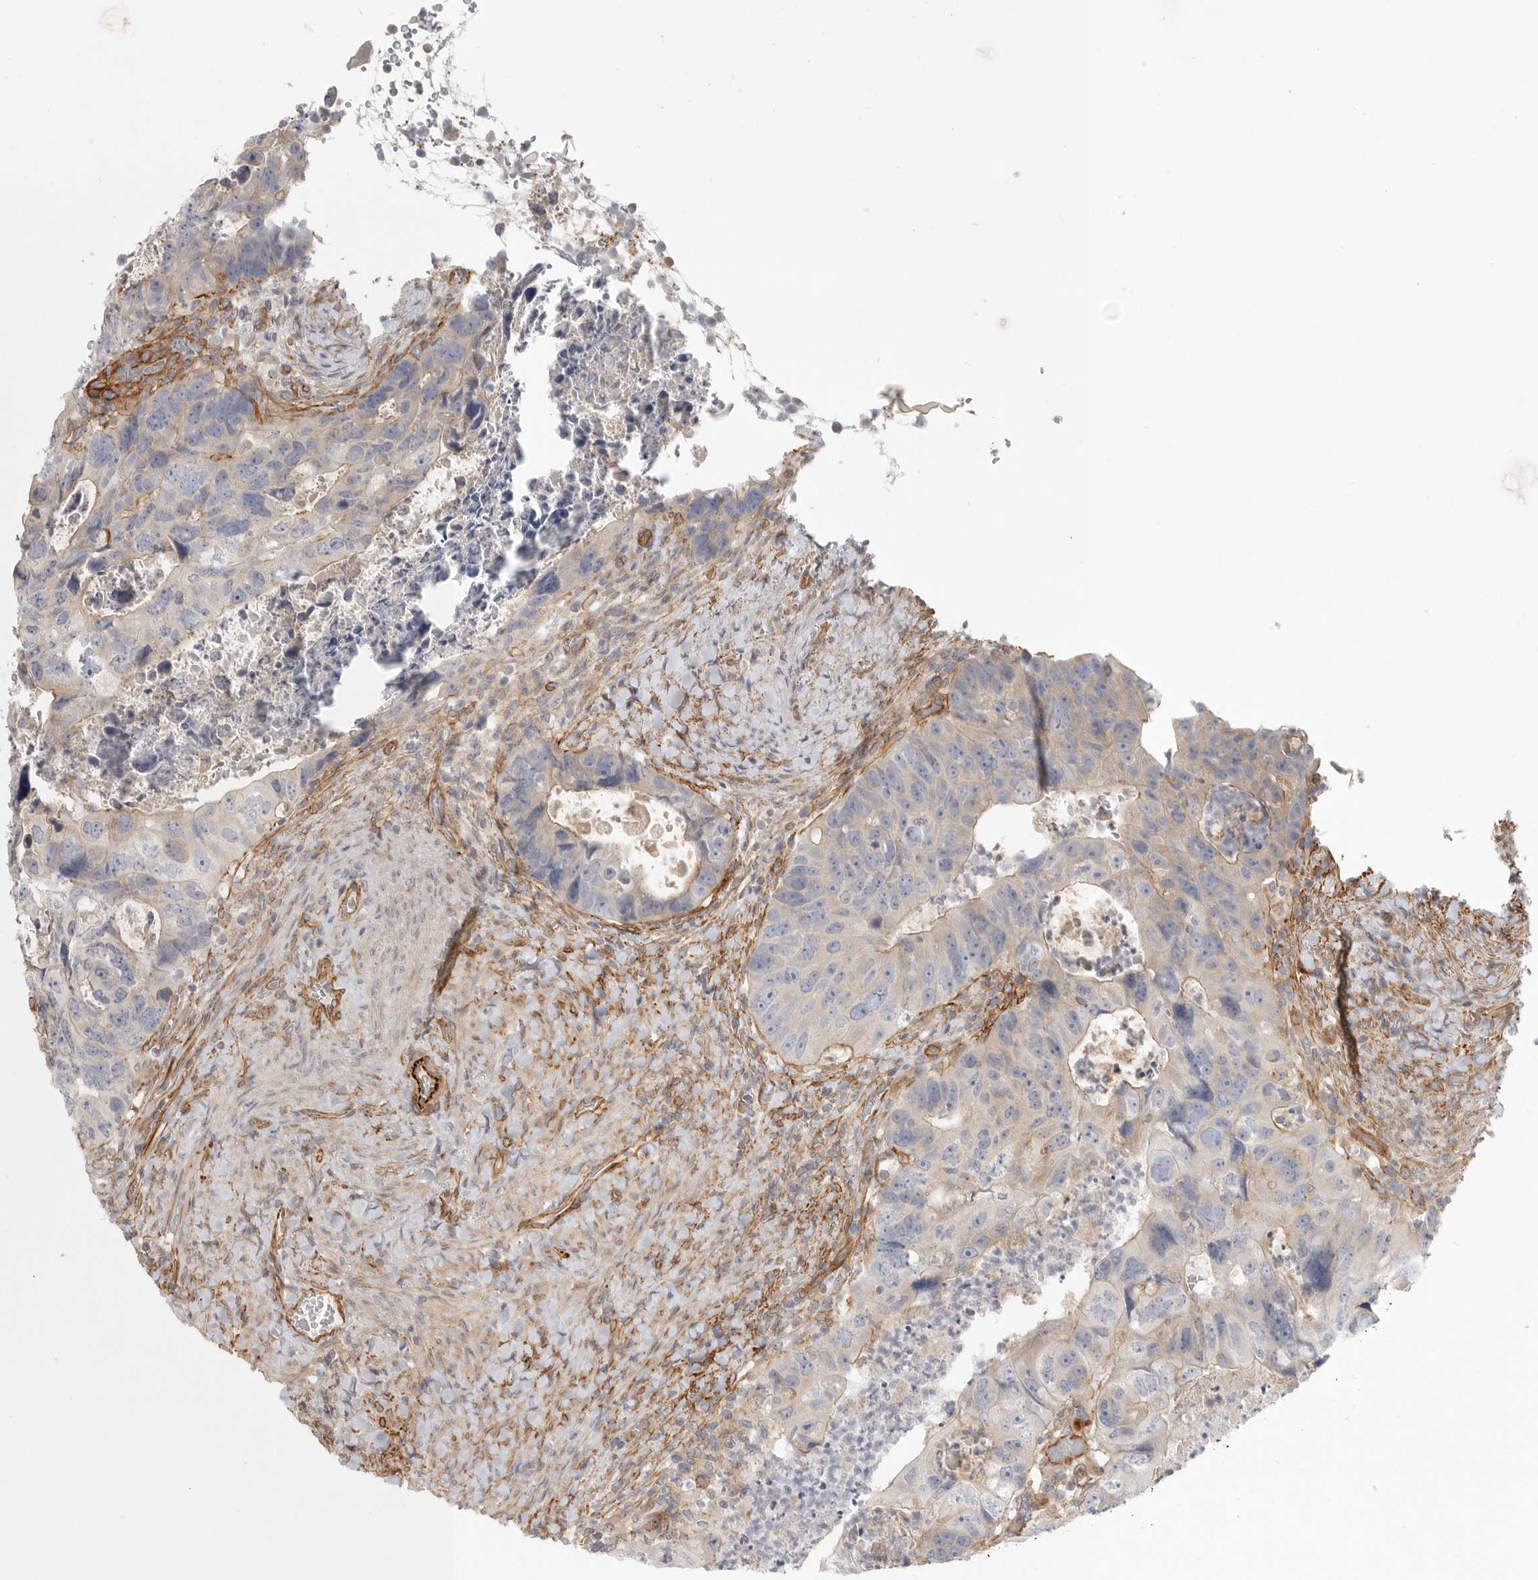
{"staining": {"intensity": "weak", "quantity": "<25%", "location": "cytoplasmic/membranous"}, "tissue": "colorectal cancer", "cell_type": "Tumor cells", "image_type": "cancer", "snomed": [{"axis": "morphology", "description": "Adenocarcinoma, NOS"}, {"axis": "topography", "description": "Rectum"}], "caption": "Immunohistochemical staining of colorectal adenocarcinoma displays no significant positivity in tumor cells.", "gene": "LONRF1", "patient": {"sex": "male", "age": 59}}